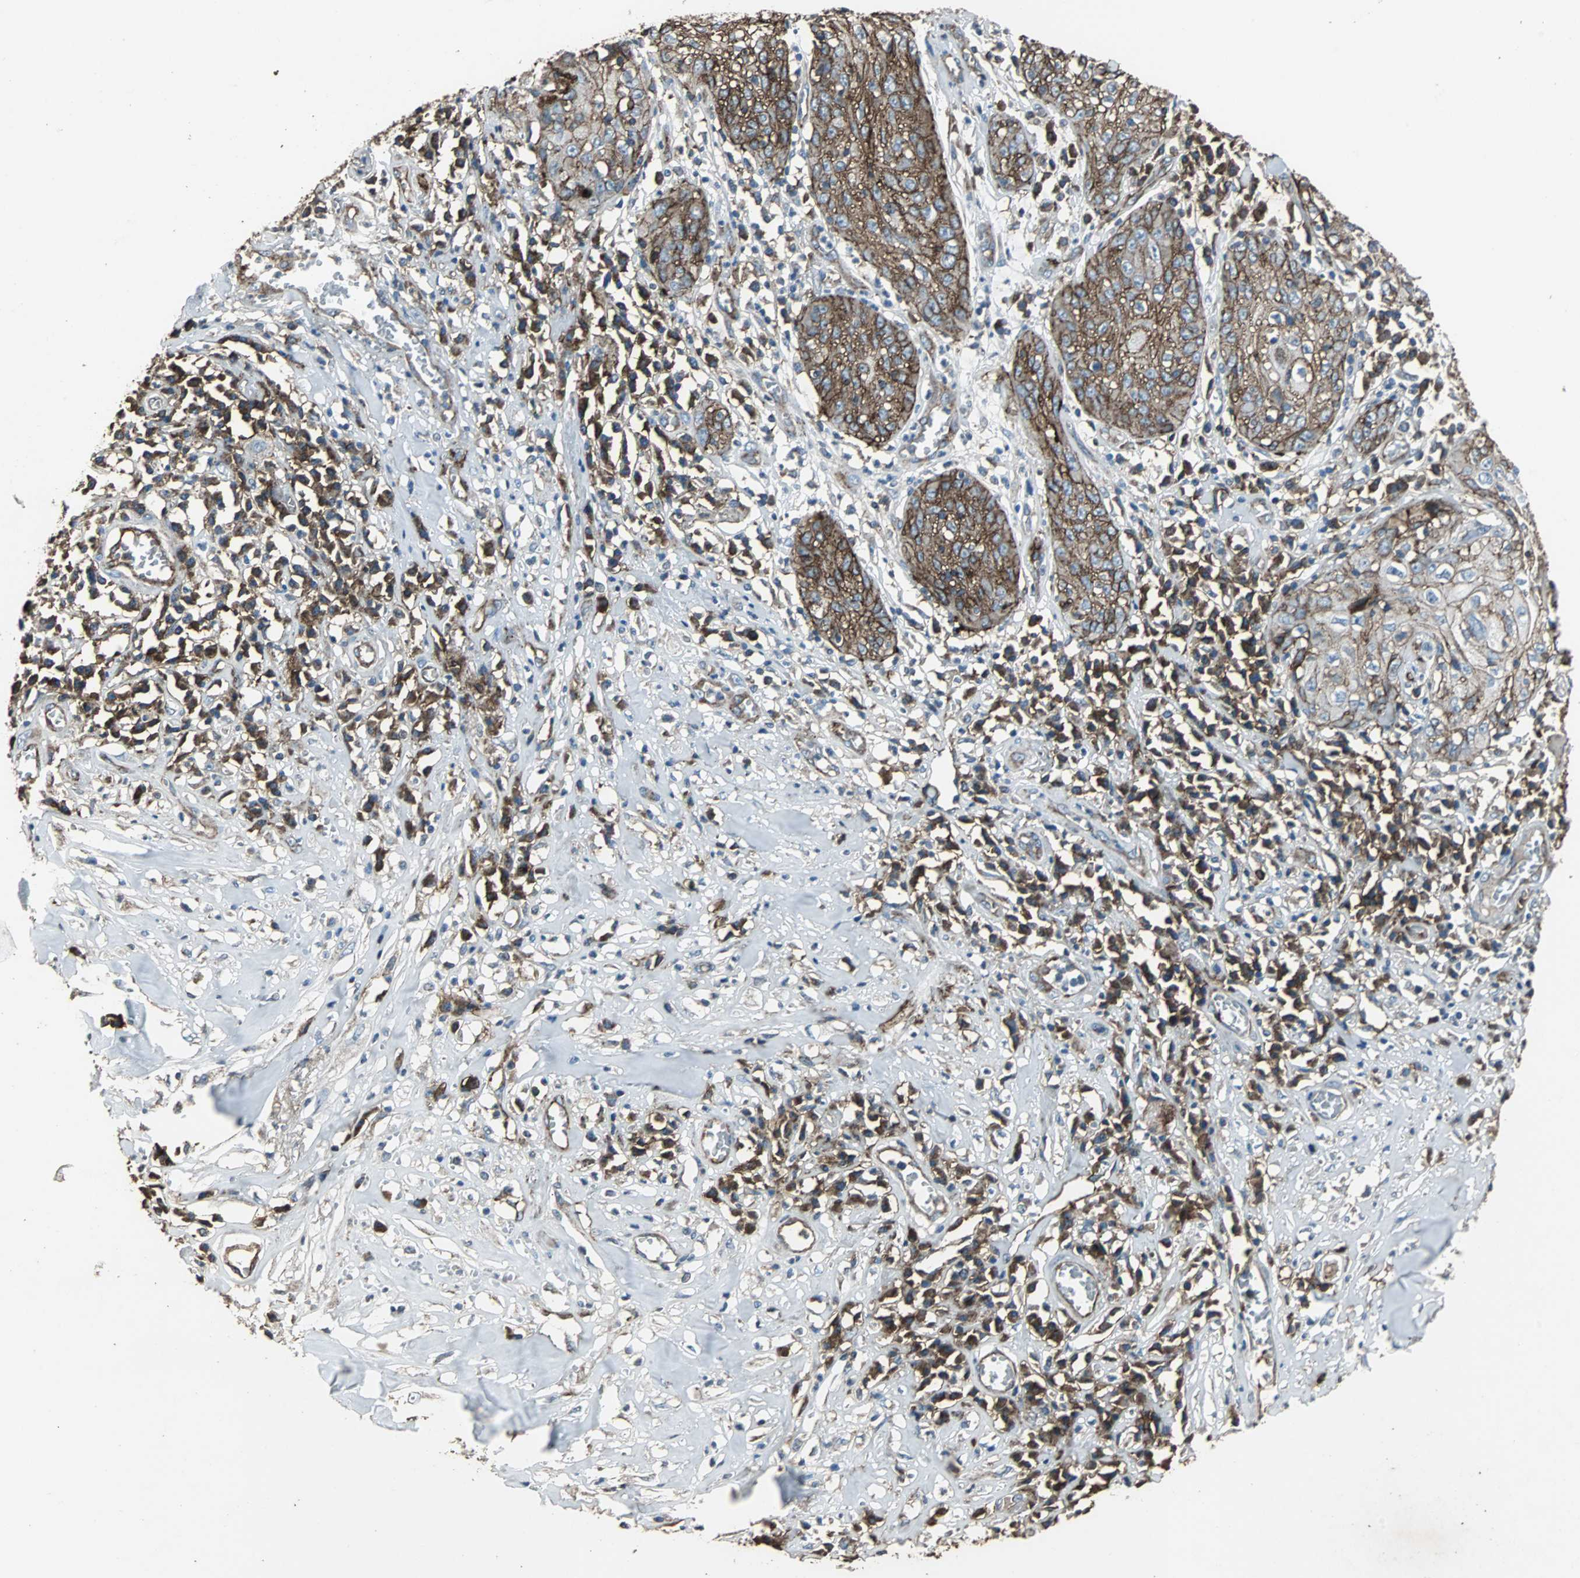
{"staining": {"intensity": "moderate", "quantity": ">75%", "location": "cytoplasmic/membranous"}, "tissue": "skin cancer", "cell_type": "Tumor cells", "image_type": "cancer", "snomed": [{"axis": "morphology", "description": "Squamous cell carcinoma, NOS"}, {"axis": "topography", "description": "Skin"}], "caption": "Squamous cell carcinoma (skin) stained for a protein (brown) exhibits moderate cytoplasmic/membranous positive expression in about >75% of tumor cells.", "gene": "F11R", "patient": {"sex": "male", "age": 65}}